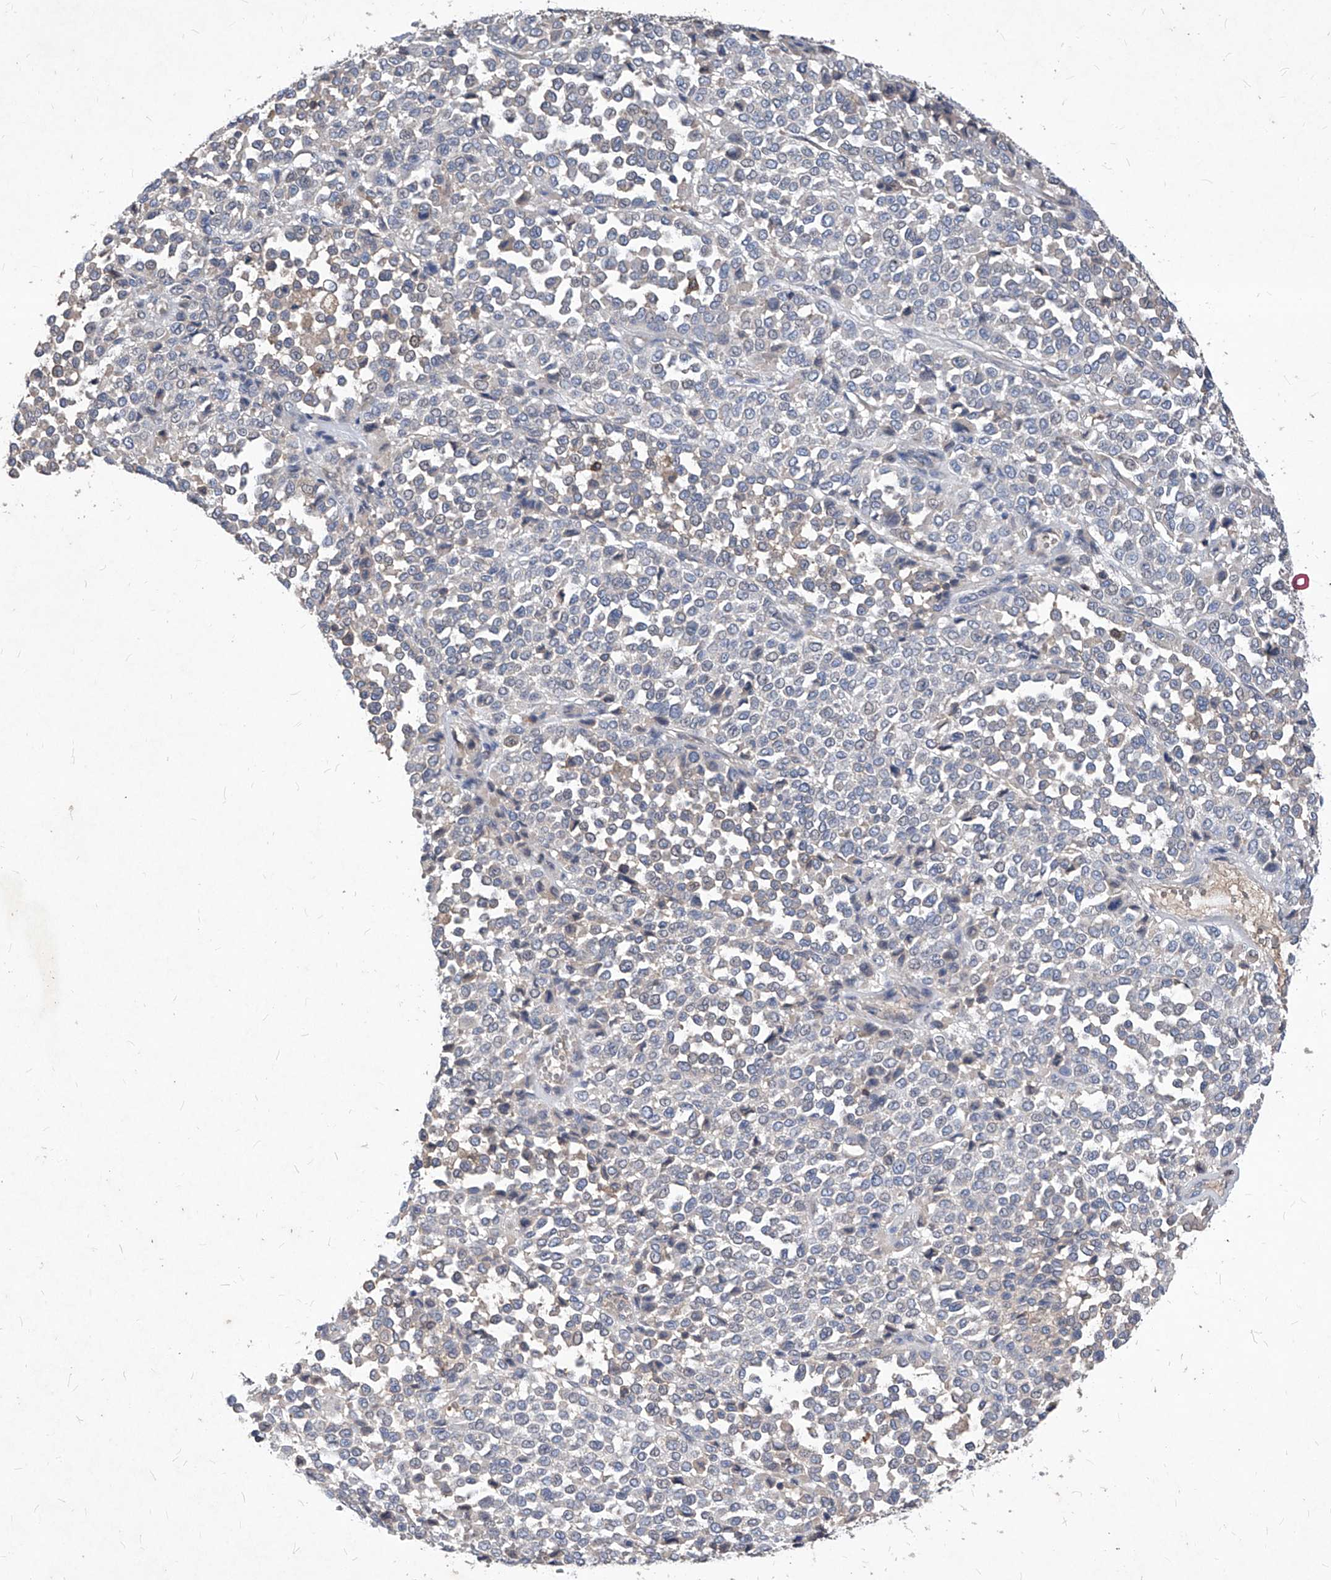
{"staining": {"intensity": "negative", "quantity": "none", "location": "none"}, "tissue": "melanoma", "cell_type": "Tumor cells", "image_type": "cancer", "snomed": [{"axis": "morphology", "description": "Malignant melanoma, Metastatic site"}, {"axis": "topography", "description": "Pancreas"}], "caption": "The histopathology image exhibits no staining of tumor cells in malignant melanoma (metastatic site).", "gene": "SYNGR1", "patient": {"sex": "female", "age": 30}}